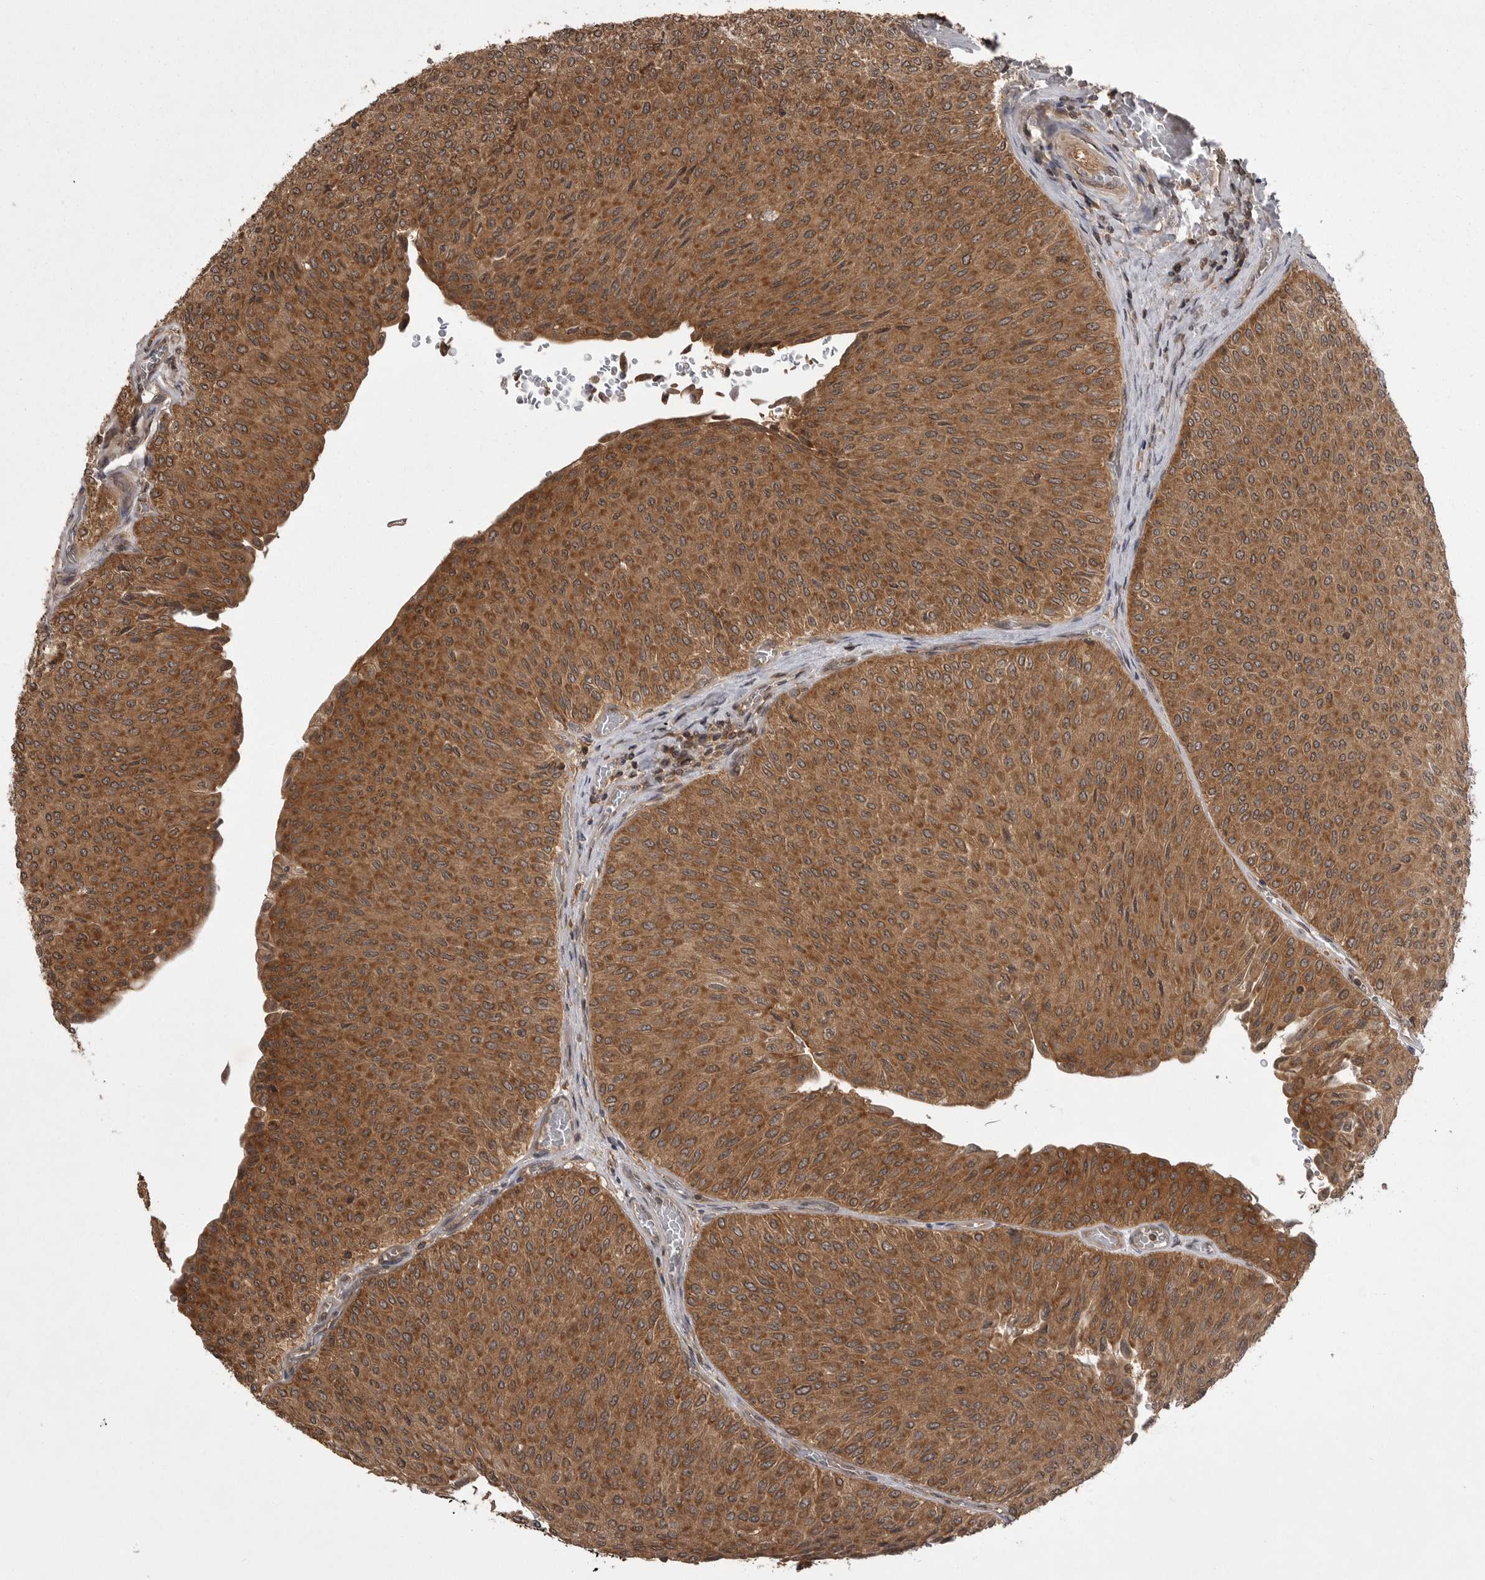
{"staining": {"intensity": "moderate", "quantity": ">75%", "location": "cytoplasmic/membranous"}, "tissue": "urothelial cancer", "cell_type": "Tumor cells", "image_type": "cancer", "snomed": [{"axis": "morphology", "description": "Urothelial carcinoma, Low grade"}, {"axis": "topography", "description": "Urinary bladder"}], "caption": "A medium amount of moderate cytoplasmic/membranous expression is present in about >75% of tumor cells in urothelial cancer tissue.", "gene": "STK24", "patient": {"sex": "male", "age": 78}}